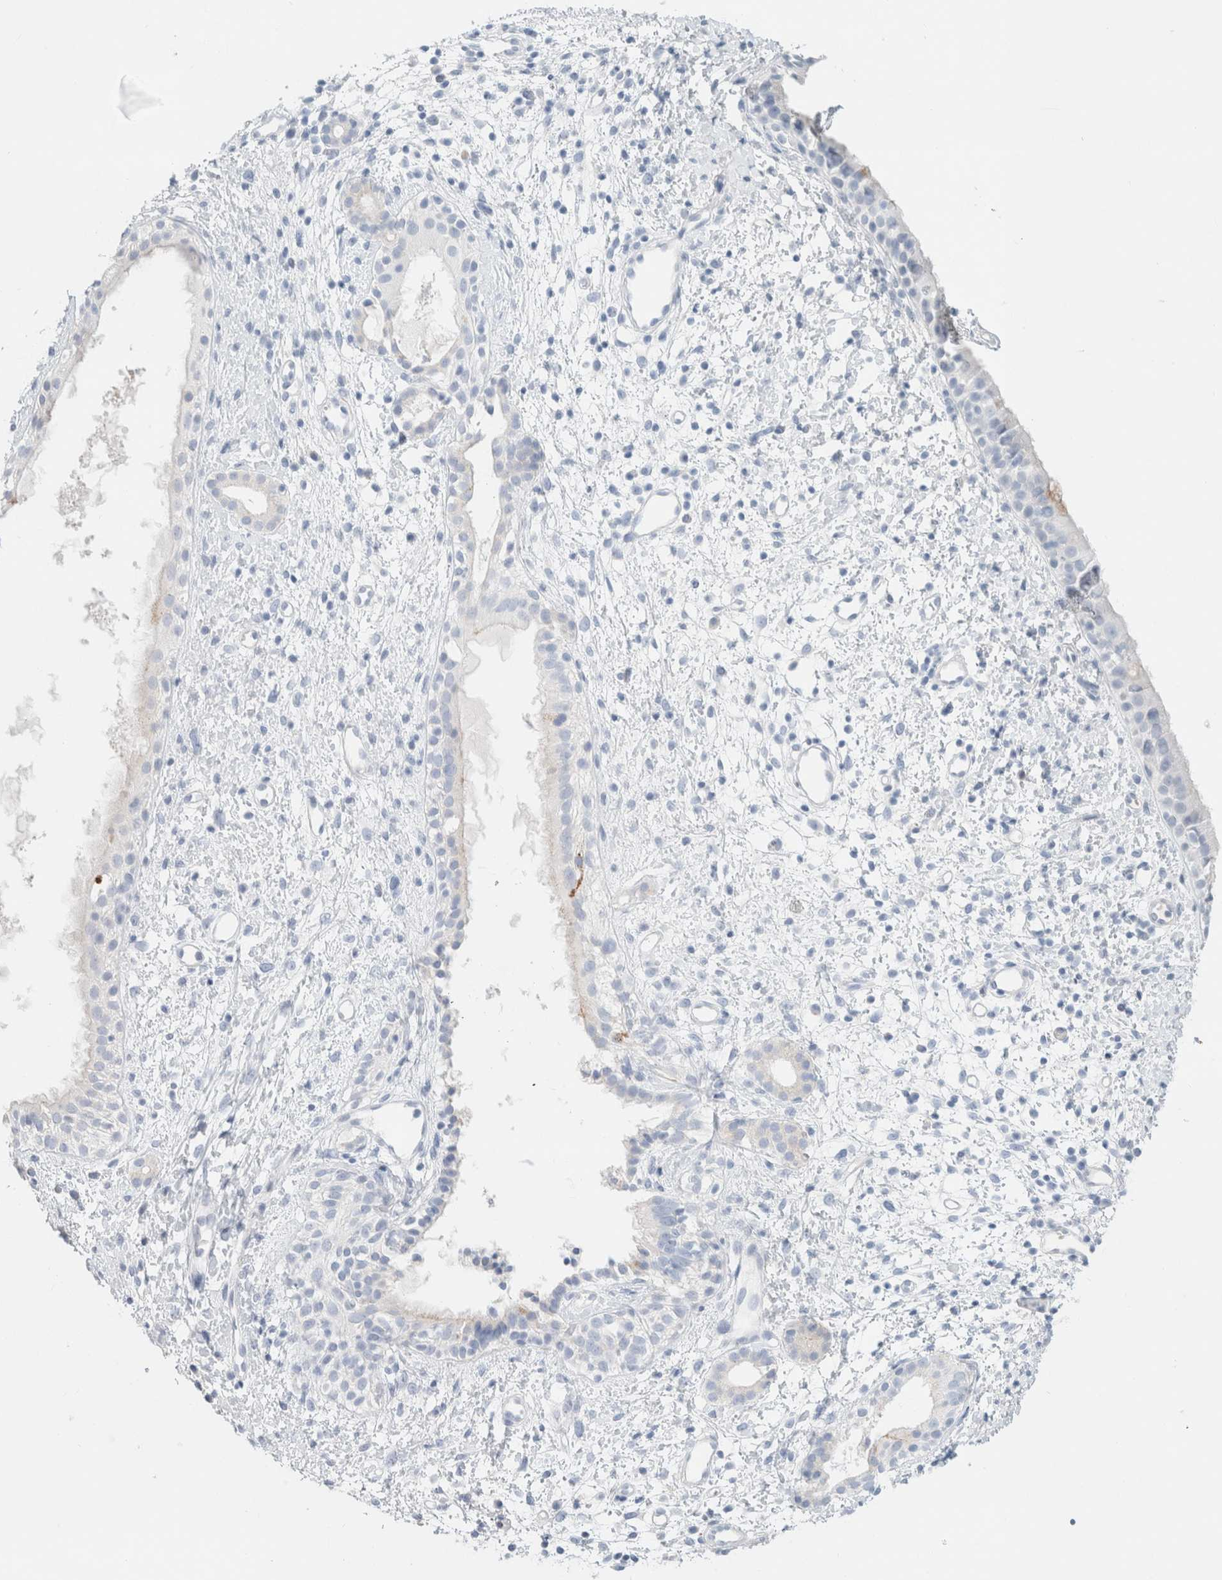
{"staining": {"intensity": "negative", "quantity": "none", "location": "none"}, "tissue": "nasopharynx", "cell_type": "Respiratory epithelial cells", "image_type": "normal", "snomed": [{"axis": "morphology", "description": "Normal tissue, NOS"}, {"axis": "topography", "description": "Nasopharynx"}], "caption": "IHC image of unremarkable nasopharynx: human nasopharynx stained with DAB (3,3'-diaminobenzidine) exhibits no significant protein expression in respiratory epithelial cells.", "gene": "CPQ", "patient": {"sex": "male", "age": 22}}